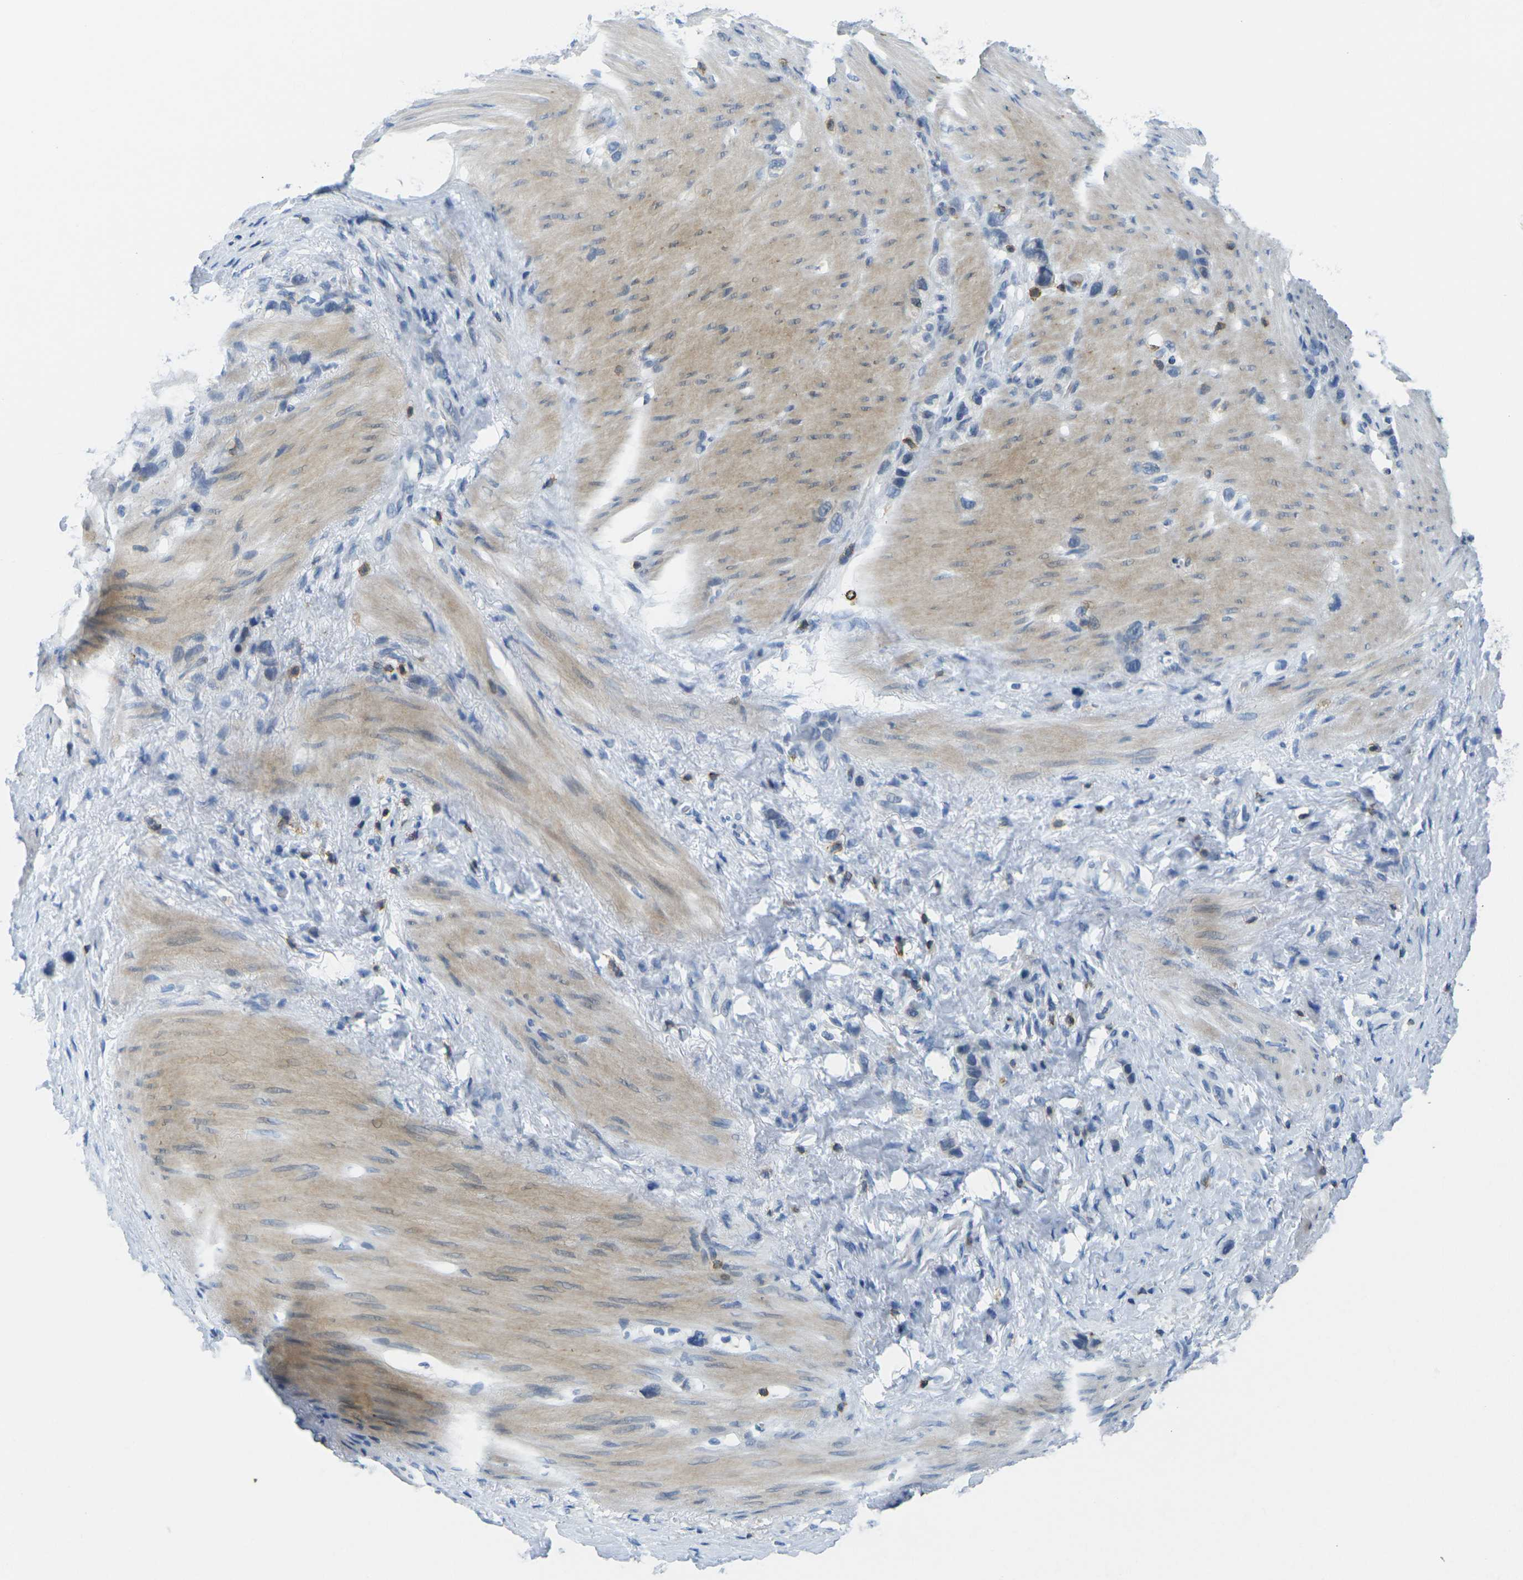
{"staining": {"intensity": "negative", "quantity": "none", "location": "none"}, "tissue": "stomach cancer", "cell_type": "Tumor cells", "image_type": "cancer", "snomed": [{"axis": "morphology", "description": "Normal tissue, NOS"}, {"axis": "morphology", "description": "Adenocarcinoma, NOS"}, {"axis": "morphology", "description": "Adenocarcinoma, High grade"}, {"axis": "topography", "description": "Stomach, upper"}, {"axis": "topography", "description": "Stomach"}], "caption": "Immunohistochemistry of human stomach cancer demonstrates no expression in tumor cells.", "gene": "CD3D", "patient": {"sex": "female", "age": 65}}